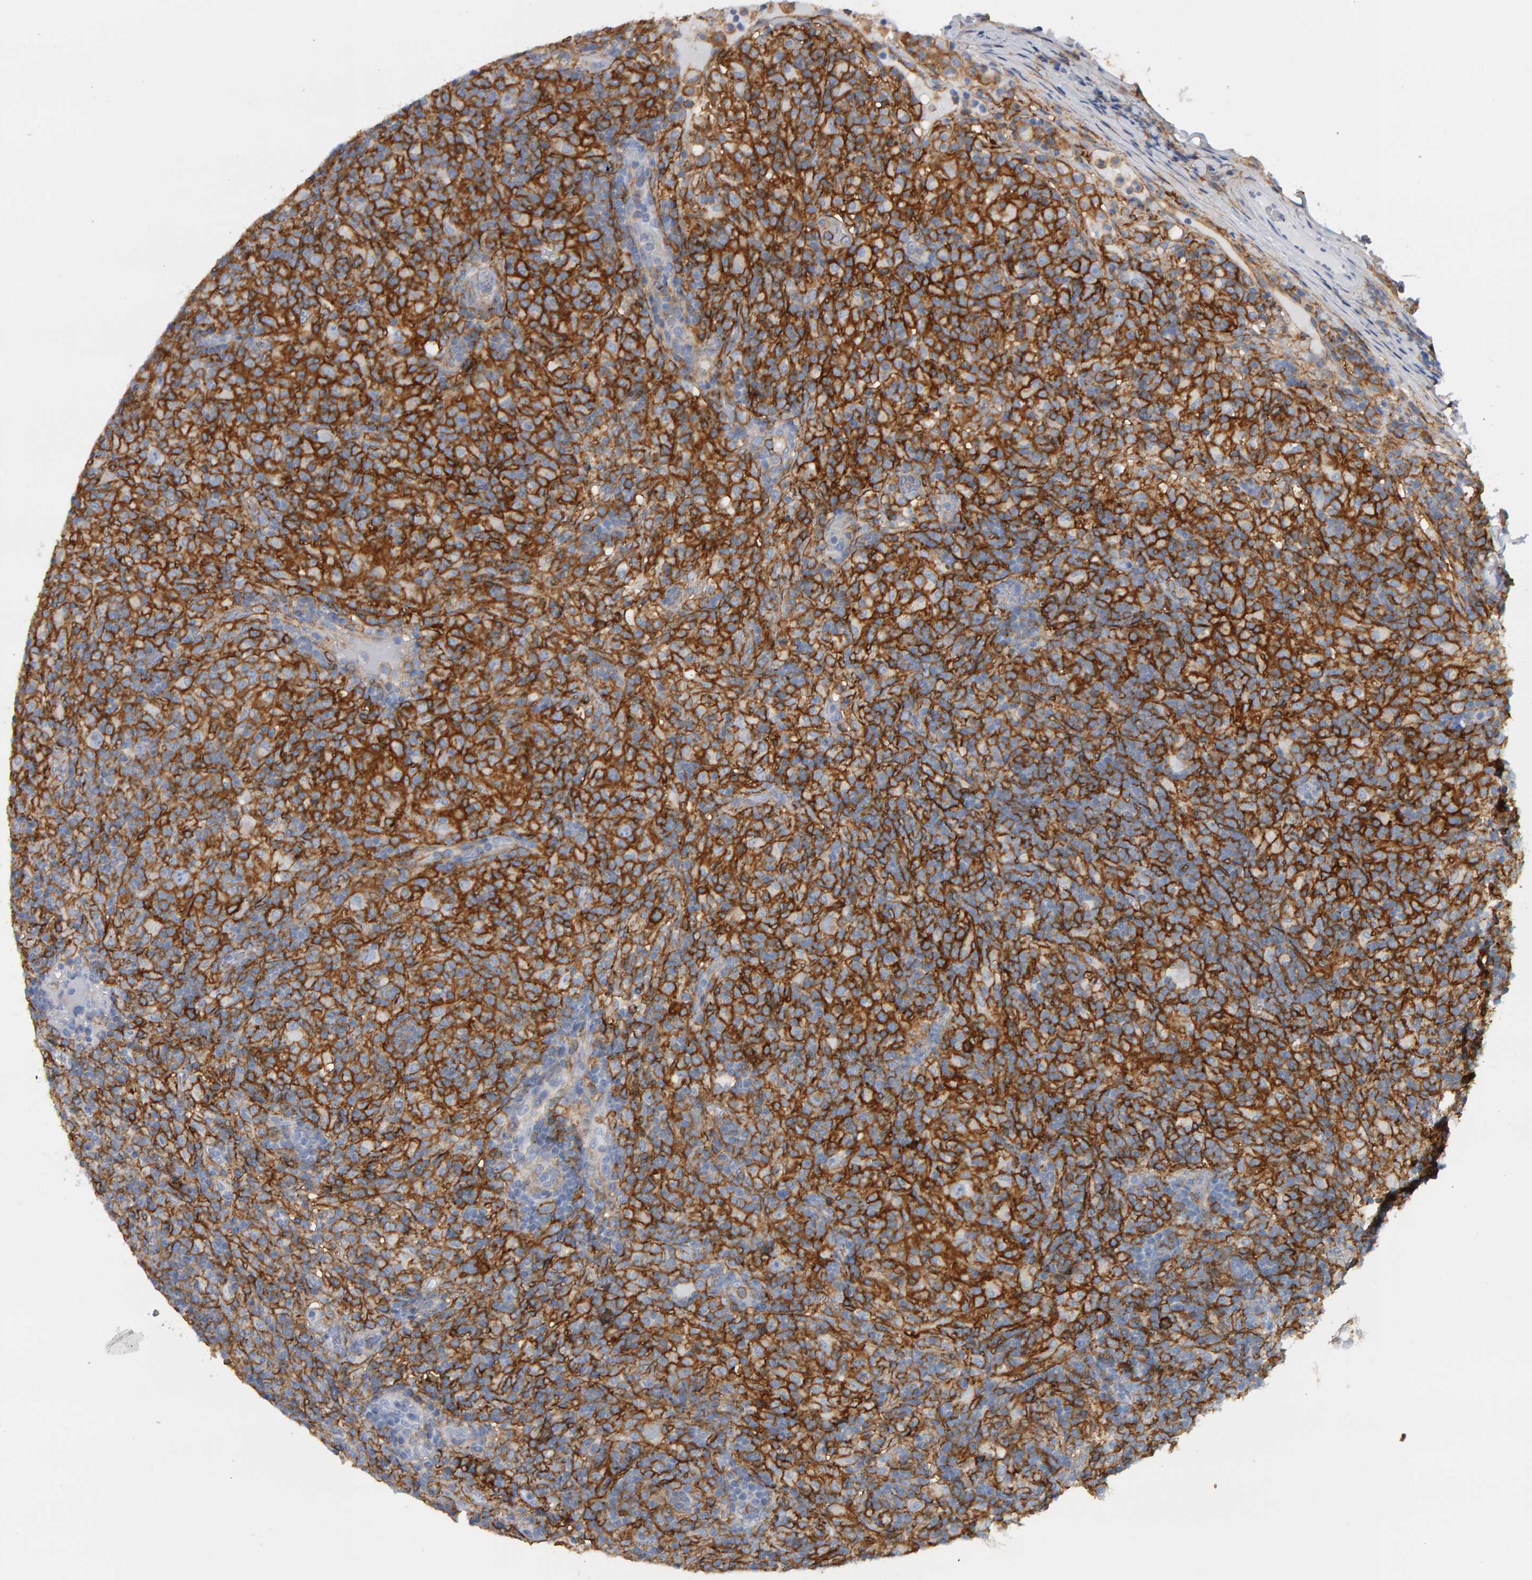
{"staining": {"intensity": "negative", "quantity": "none", "location": "none"}, "tissue": "lymphoma", "cell_type": "Tumor cells", "image_type": "cancer", "snomed": [{"axis": "morphology", "description": "Hodgkin's disease, NOS"}, {"axis": "topography", "description": "Lymph node"}], "caption": "An image of human Hodgkin's disease is negative for staining in tumor cells.", "gene": "CD38", "patient": {"sex": "male", "age": 70}}